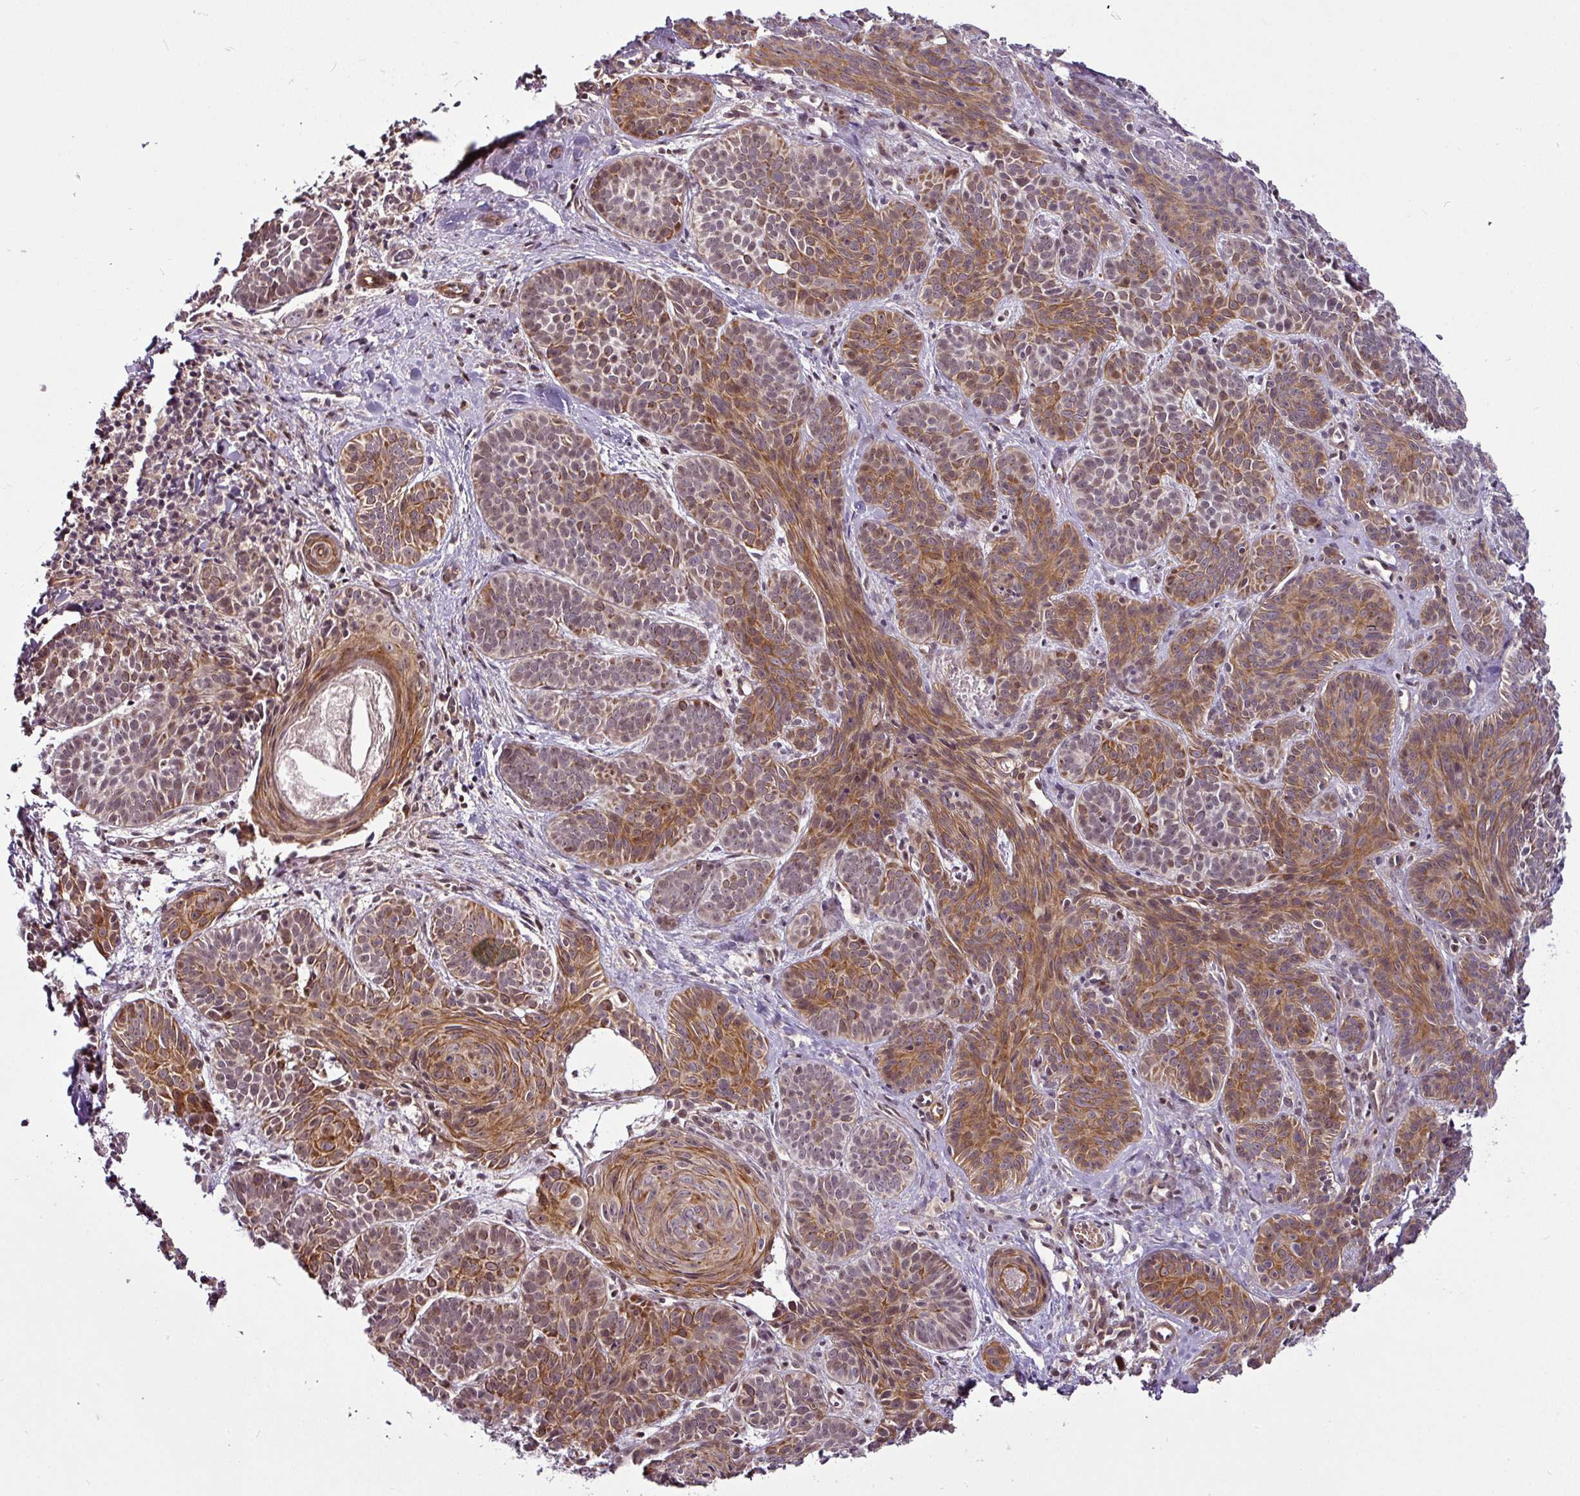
{"staining": {"intensity": "moderate", "quantity": ">75%", "location": "cytoplasmic/membranous,nuclear"}, "tissue": "skin cancer", "cell_type": "Tumor cells", "image_type": "cancer", "snomed": [{"axis": "morphology", "description": "Basal cell carcinoma"}, {"axis": "topography", "description": "Skin"}], "caption": "Immunohistochemistry (IHC) micrograph of neoplastic tissue: human basal cell carcinoma (skin) stained using IHC displays medium levels of moderate protein expression localized specifically in the cytoplasmic/membranous and nuclear of tumor cells, appearing as a cytoplasmic/membranous and nuclear brown color.", "gene": "DCAF13", "patient": {"sex": "male", "age": 85}}